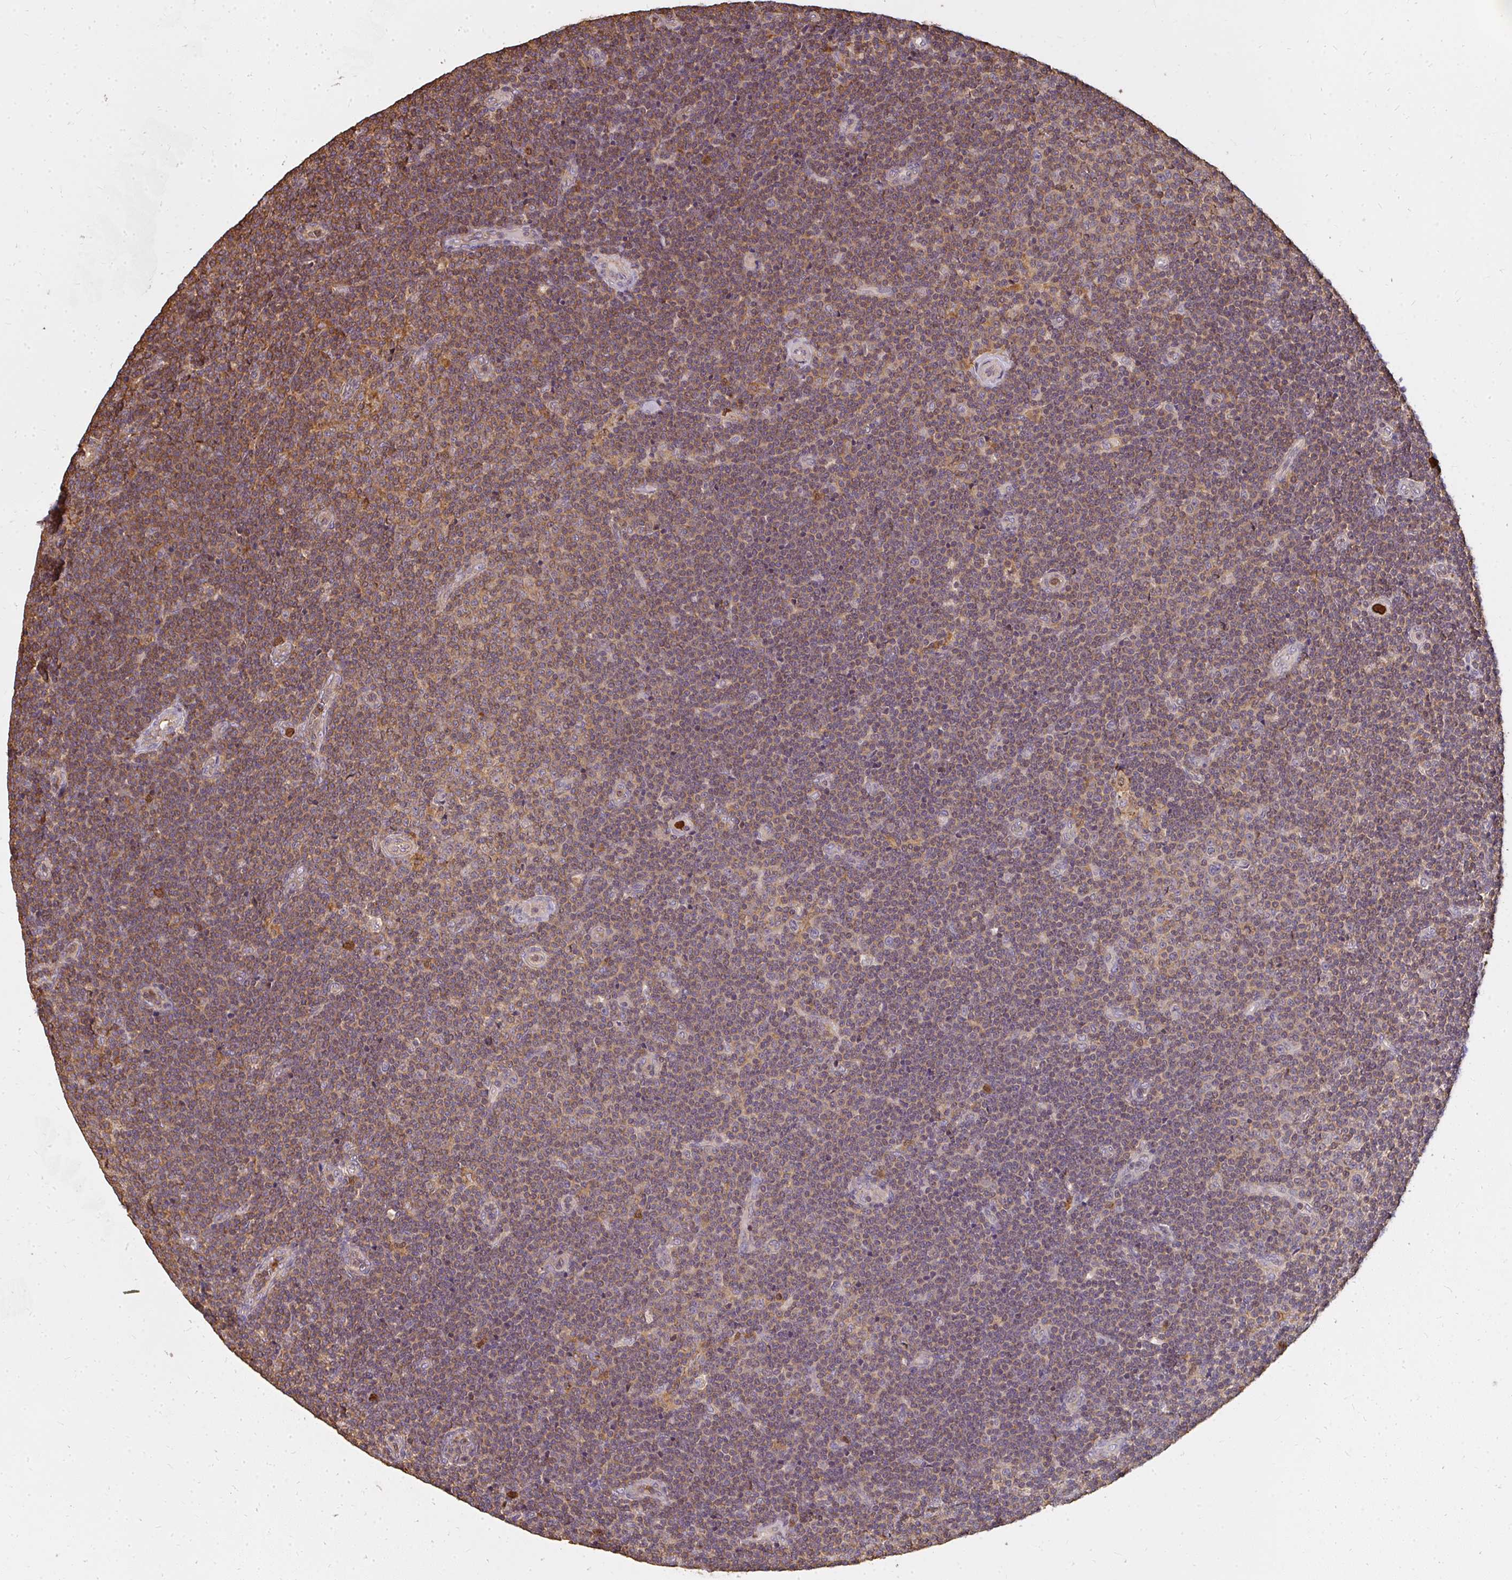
{"staining": {"intensity": "moderate", "quantity": ">75%", "location": "cytoplasmic/membranous"}, "tissue": "lymphoma", "cell_type": "Tumor cells", "image_type": "cancer", "snomed": [{"axis": "morphology", "description": "Malignant lymphoma, non-Hodgkin's type, Low grade"}, {"axis": "topography", "description": "Lymph node"}], "caption": "An immunohistochemistry (IHC) micrograph of tumor tissue is shown. Protein staining in brown highlights moderate cytoplasmic/membranous positivity in lymphoma within tumor cells.", "gene": "CNTRL", "patient": {"sex": "male", "age": 48}}